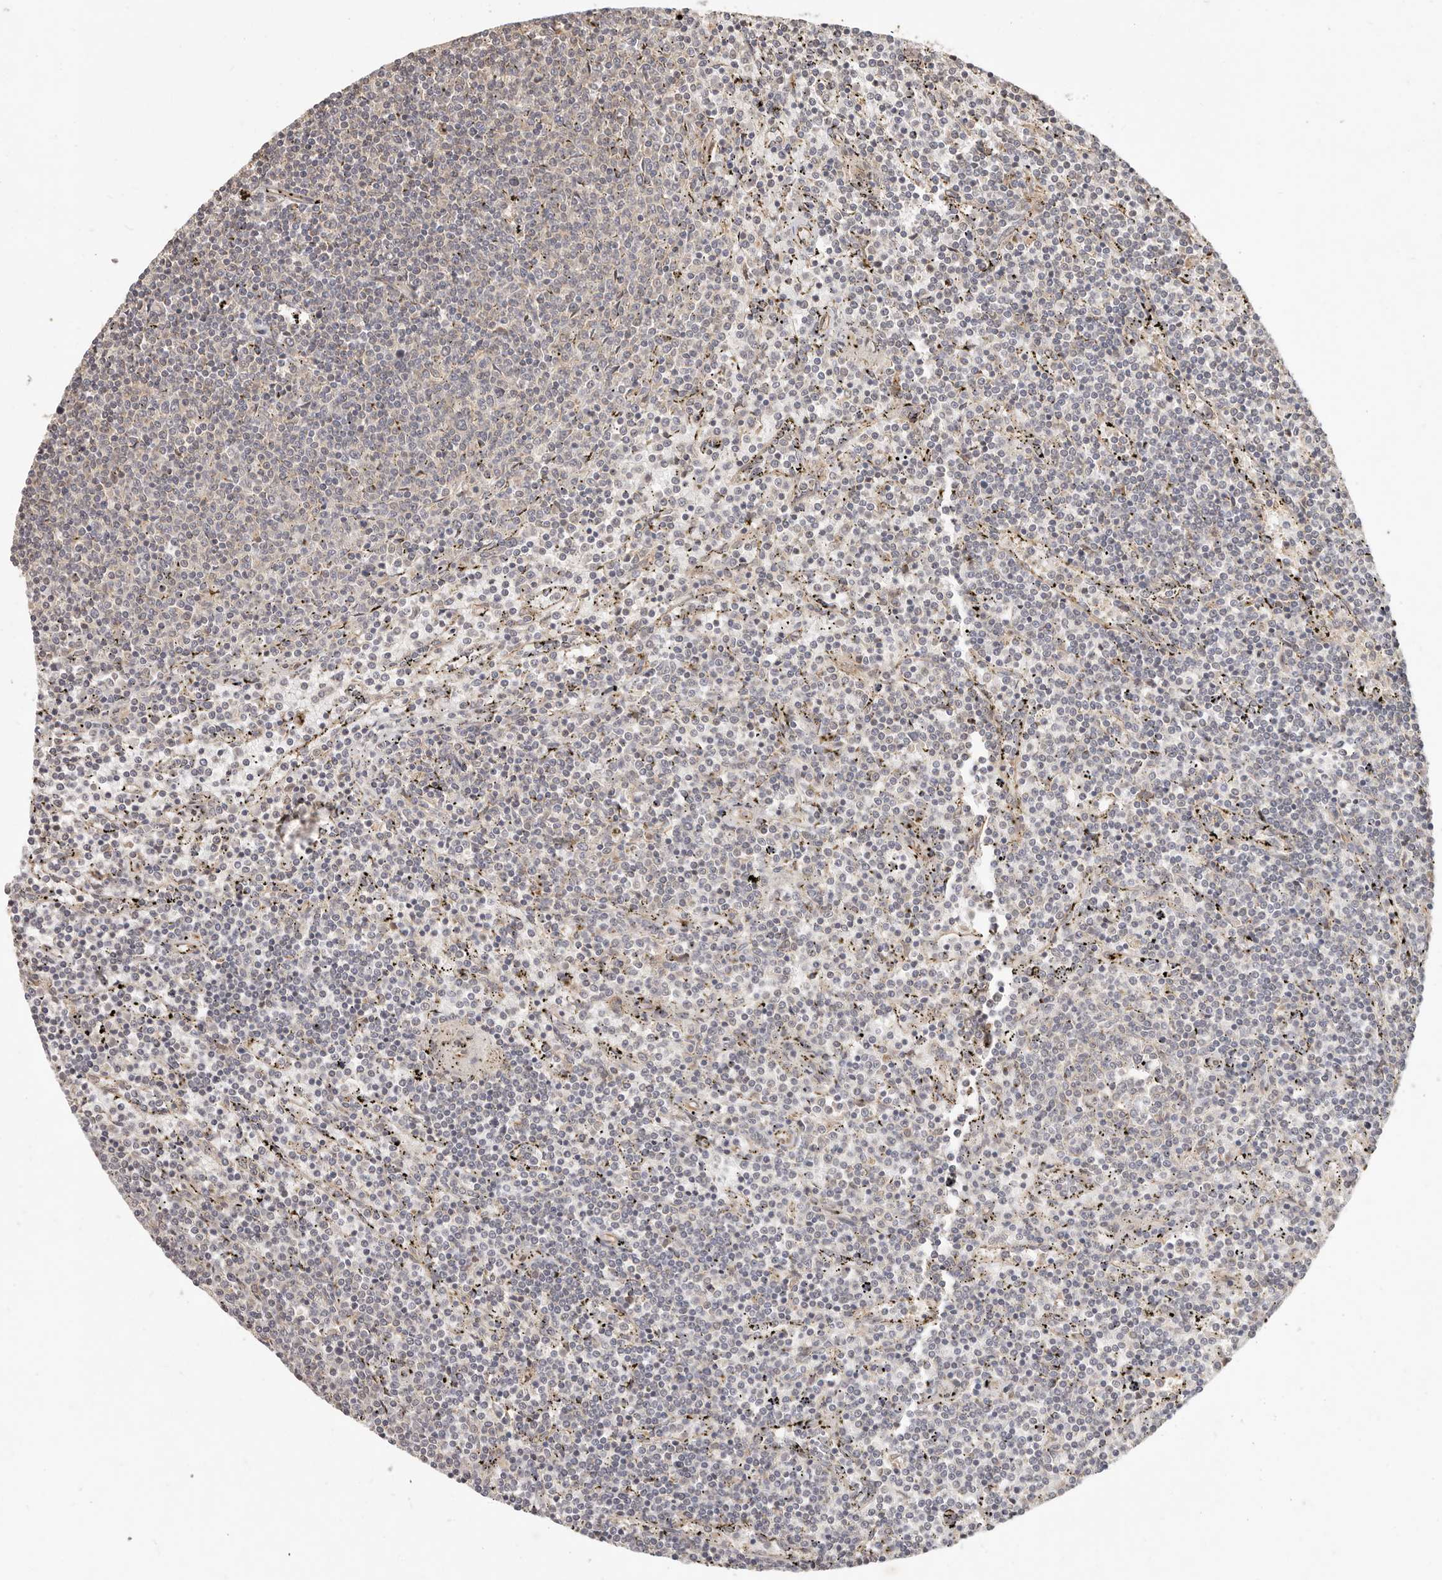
{"staining": {"intensity": "negative", "quantity": "none", "location": "none"}, "tissue": "lymphoma", "cell_type": "Tumor cells", "image_type": "cancer", "snomed": [{"axis": "morphology", "description": "Malignant lymphoma, non-Hodgkin's type, Low grade"}, {"axis": "topography", "description": "Spleen"}], "caption": "Tumor cells show no significant protein staining in malignant lymphoma, non-Hodgkin's type (low-grade).", "gene": "MTFR2", "patient": {"sex": "female", "age": 50}}